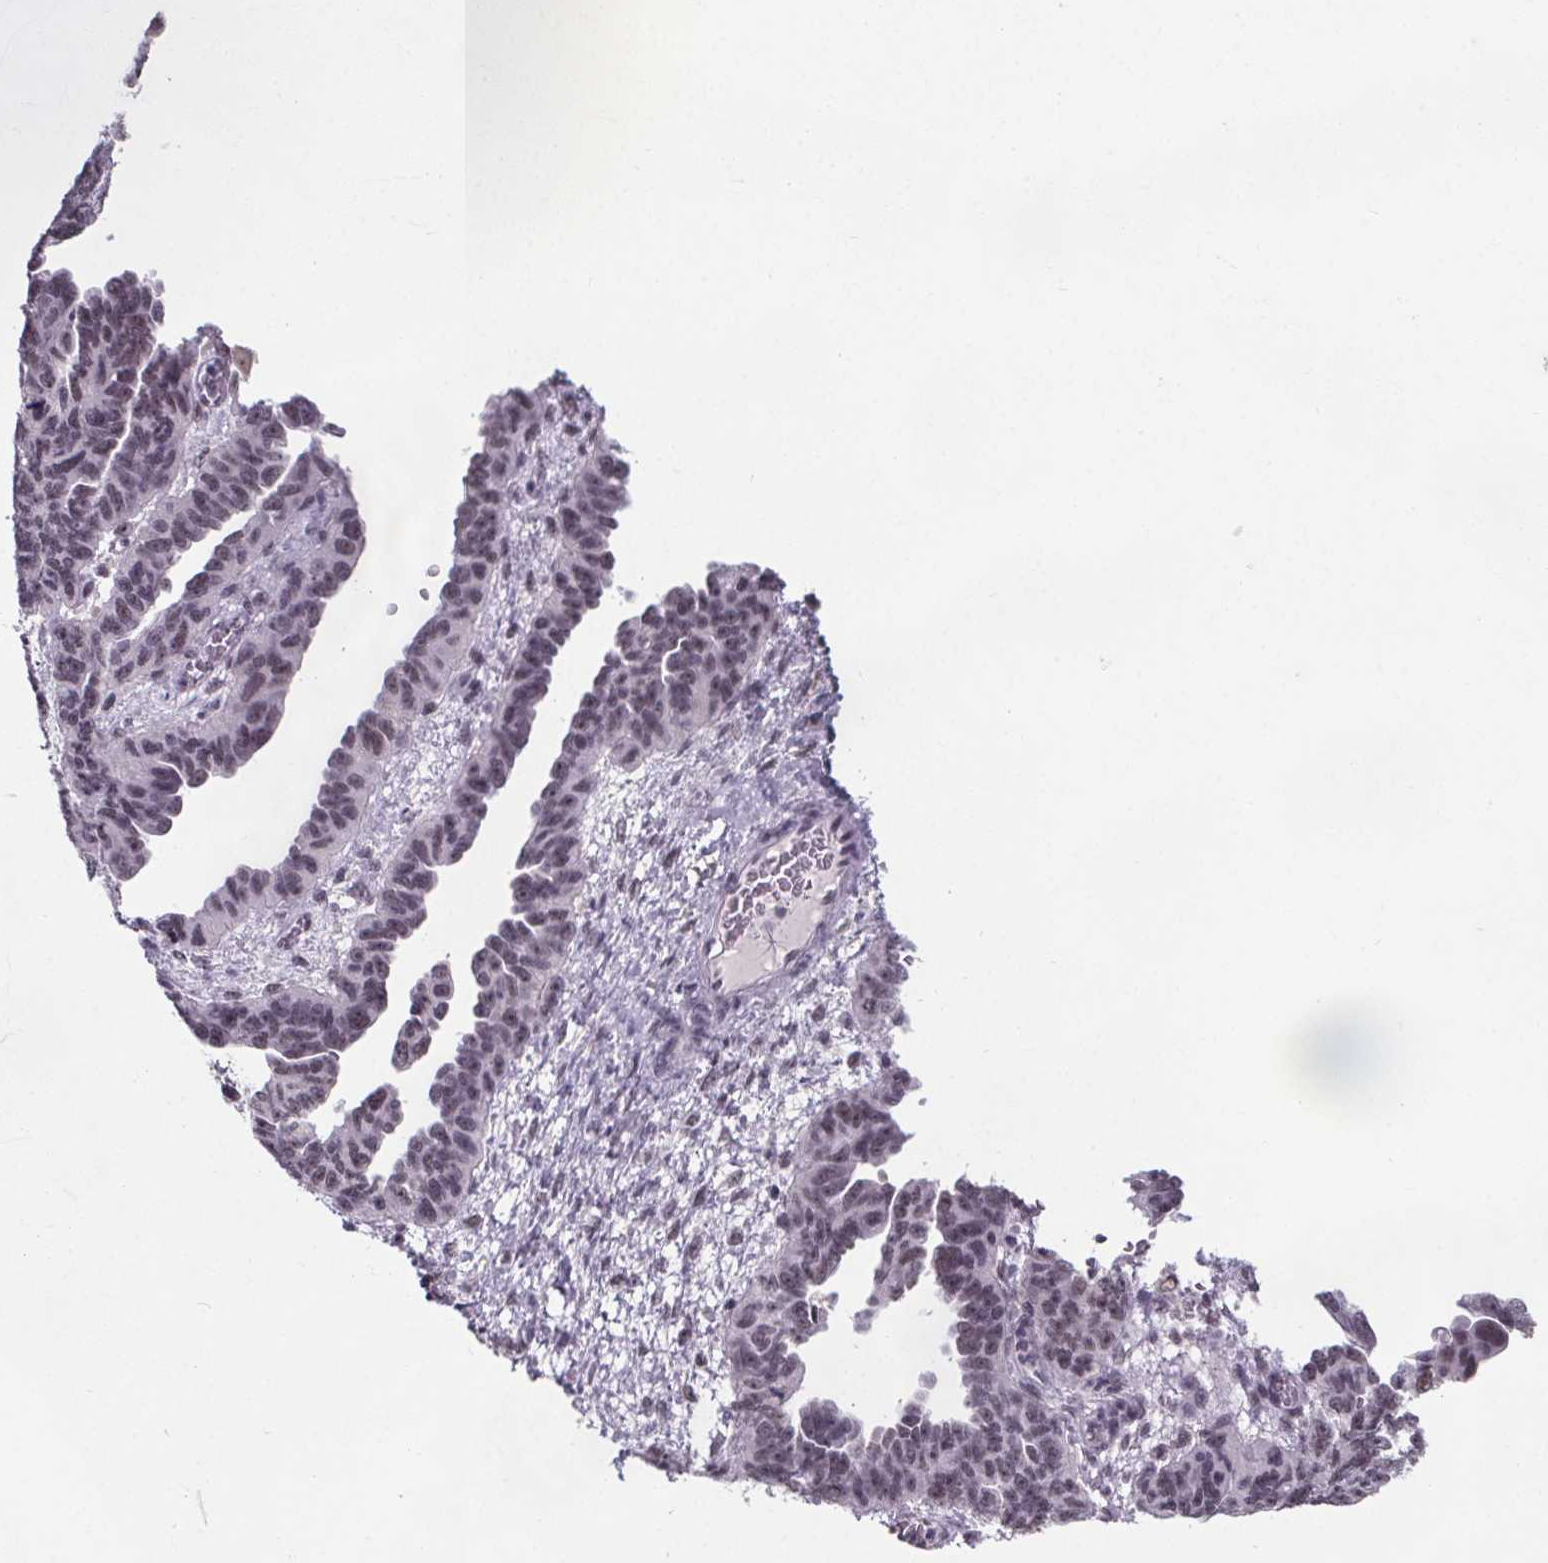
{"staining": {"intensity": "weak", "quantity": "<25%", "location": "nuclear"}, "tissue": "ovarian cancer", "cell_type": "Tumor cells", "image_type": "cancer", "snomed": [{"axis": "morphology", "description": "Cystadenocarcinoma, serous, NOS"}, {"axis": "topography", "description": "Ovary"}], "caption": "Human ovarian cancer stained for a protein using immunohistochemistry (IHC) reveals no positivity in tumor cells.", "gene": "ZNF572", "patient": {"sex": "female", "age": 64}}